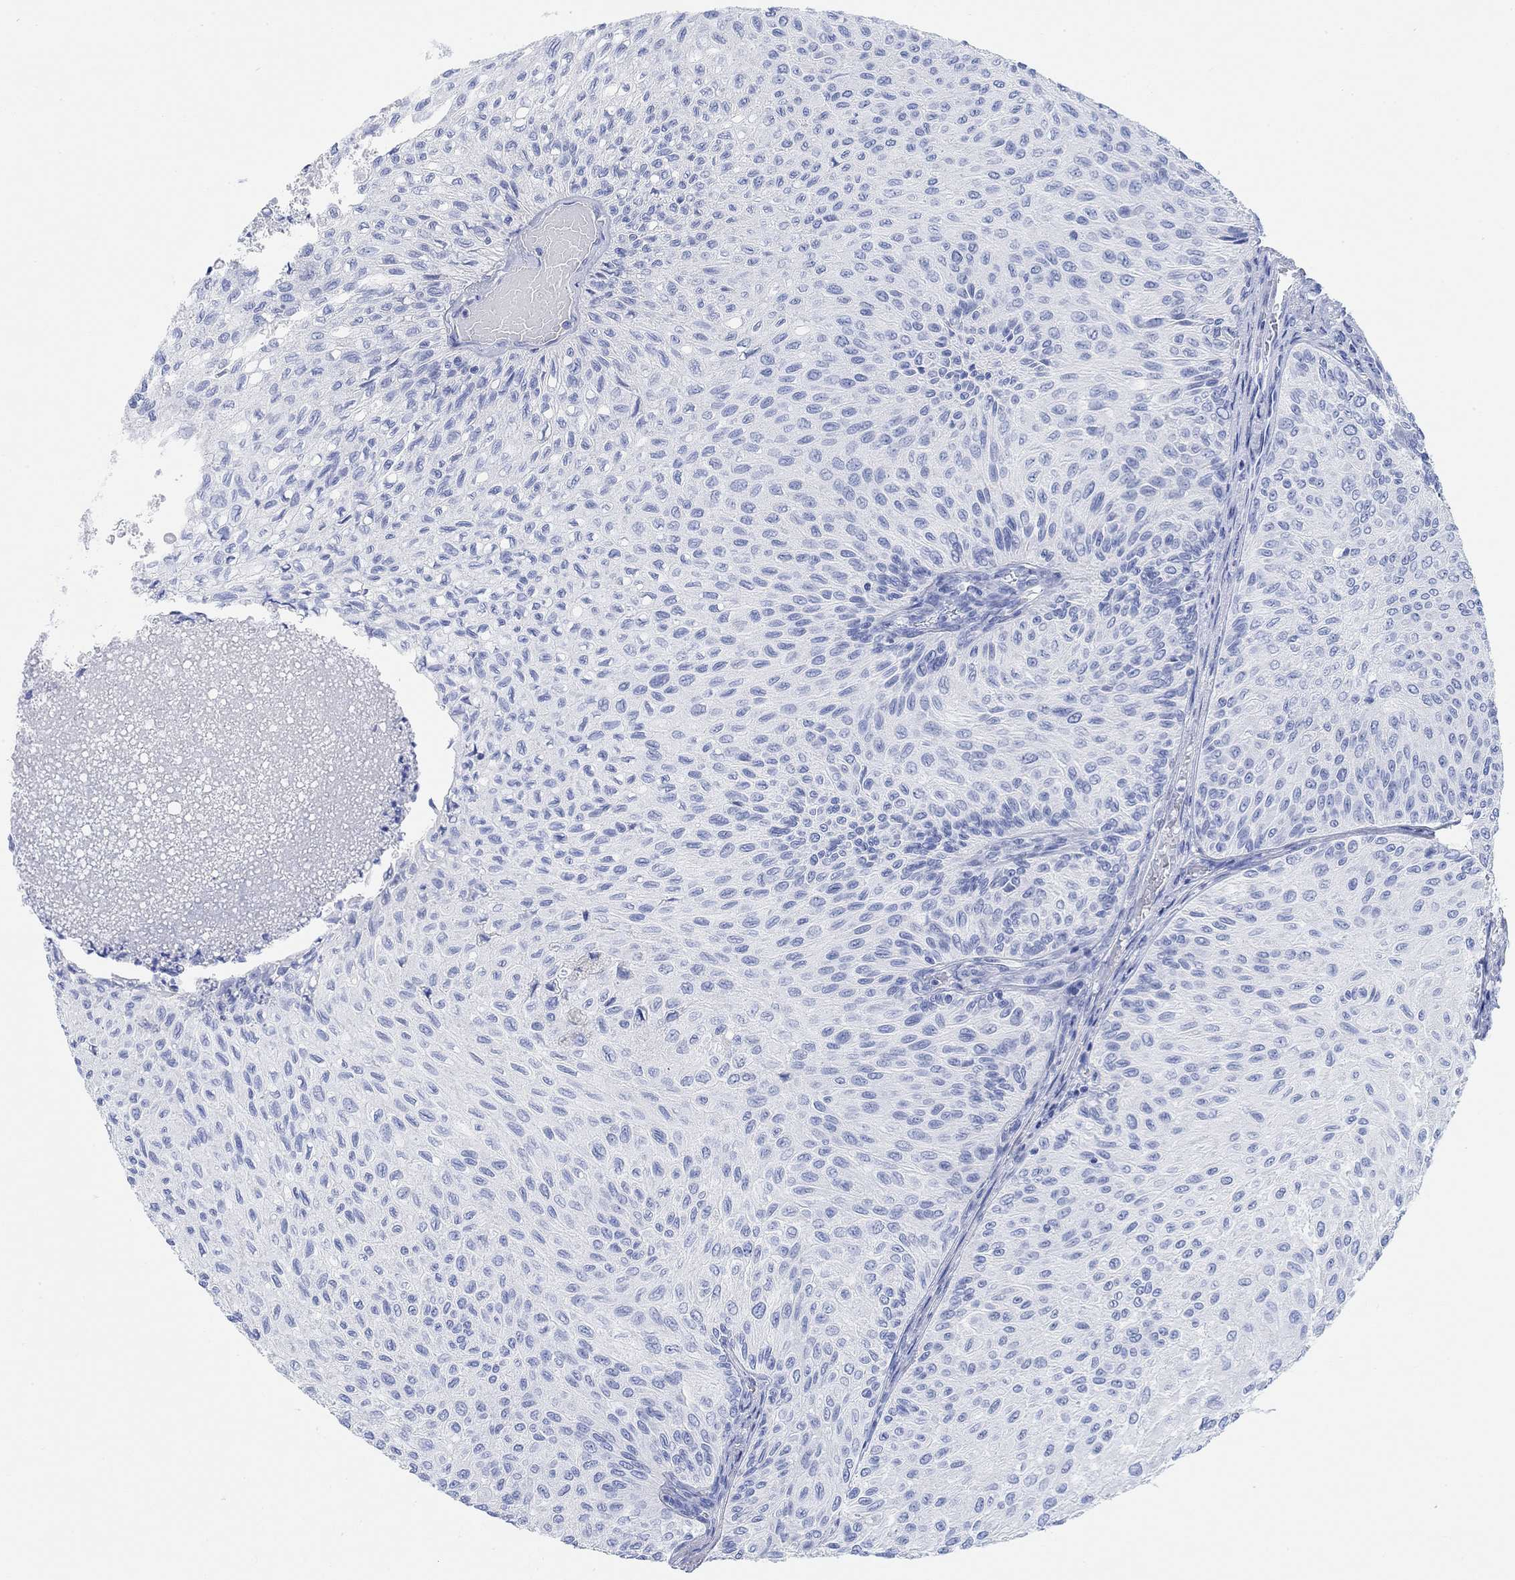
{"staining": {"intensity": "negative", "quantity": "none", "location": "none"}, "tissue": "urothelial cancer", "cell_type": "Tumor cells", "image_type": "cancer", "snomed": [{"axis": "morphology", "description": "Urothelial carcinoma, Low grade"}, {"axis": "topography", "description": "Urinary bladder"}], "caption": "Protein analysis of urothelial cancer displays no significant positivity in tumor cells.", "gene": "ANKRD33", "patient": {"sex": "male", "age": 78}}